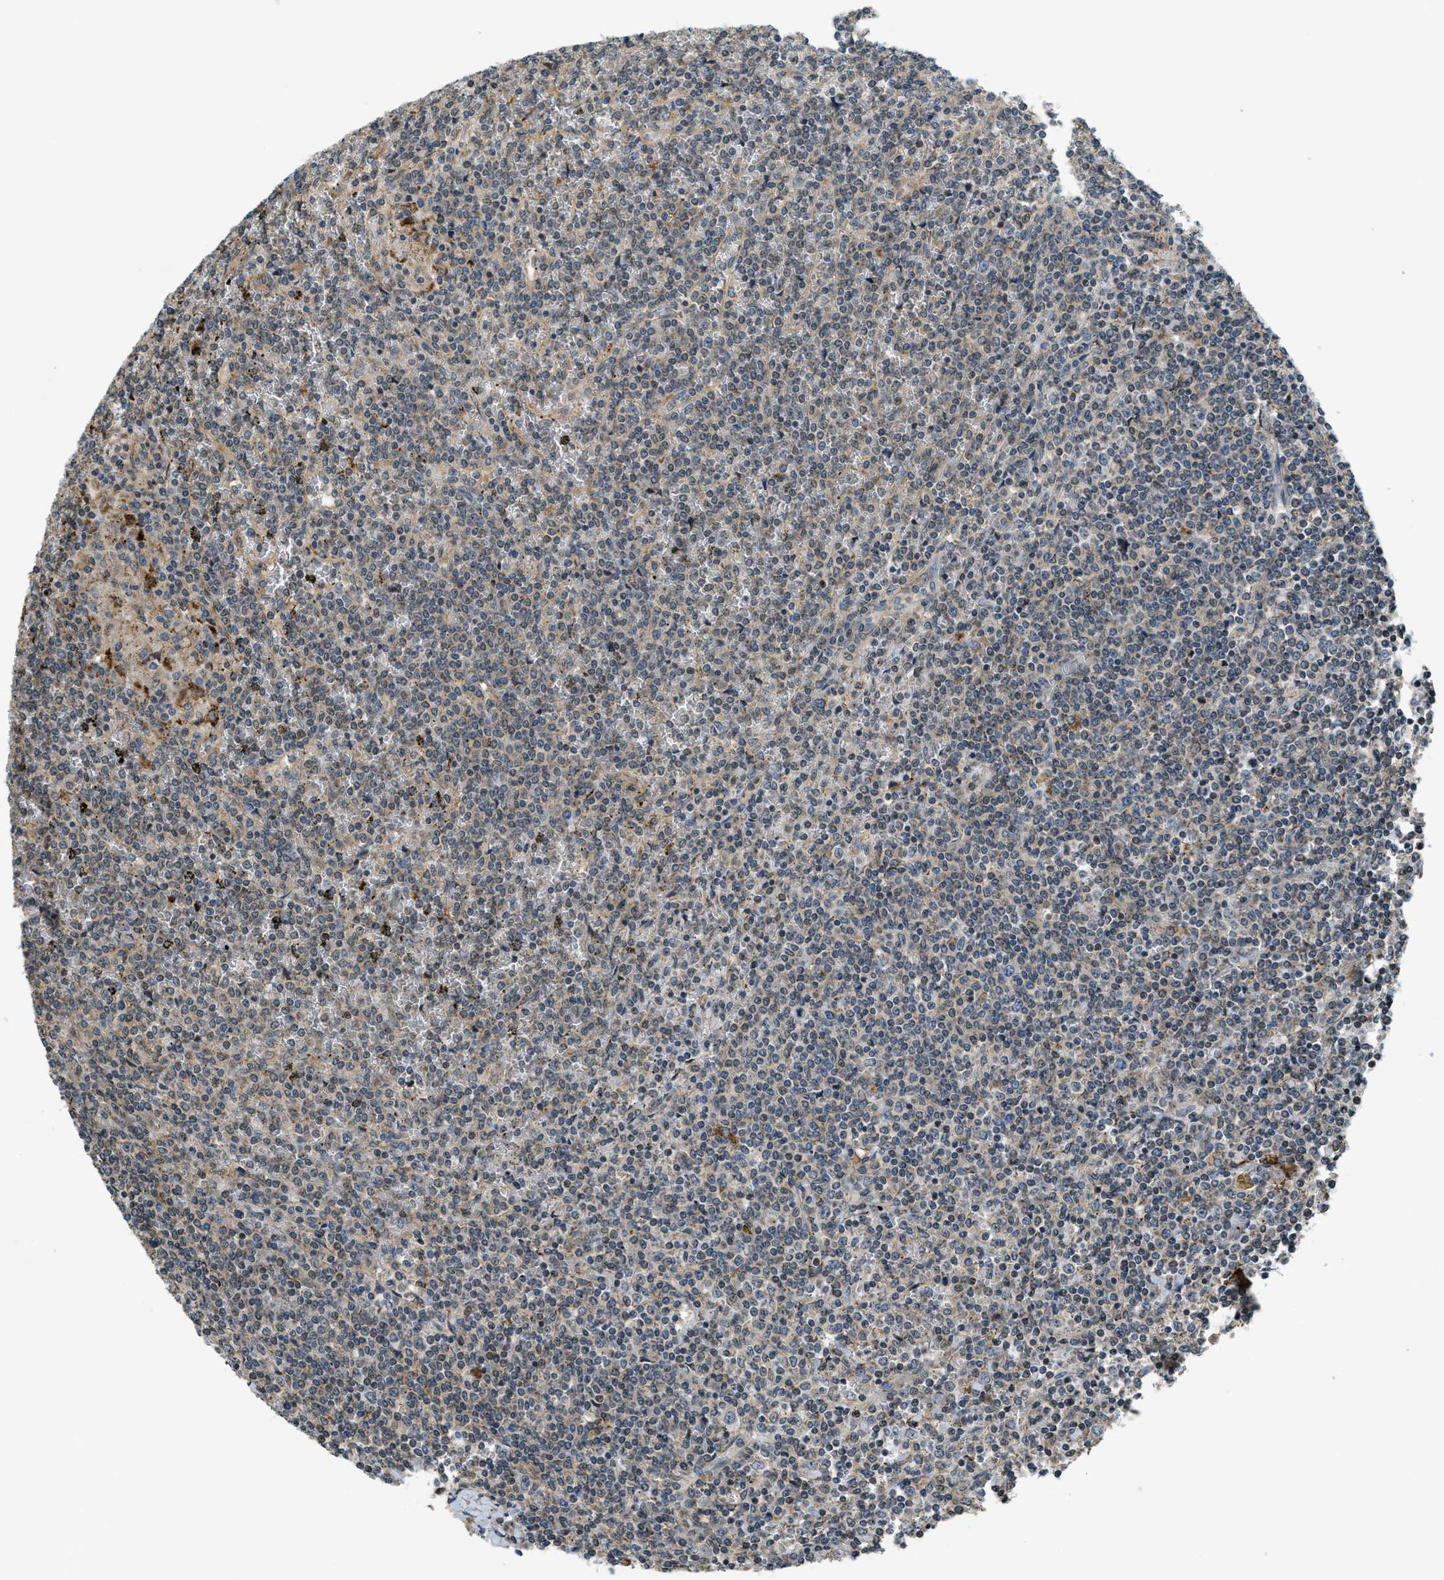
{"staining": {"intensity": "weak", "quantity": "<25%", "location": "cytoplasmic/membranous"}, "tissue": "lymphoma", "cell_type": "Tumor cells", "image_type": "cancer", "snomed": [{"axis": "morphology", "description": "Malignant lymphoma, non-Hodgkin's type, Low grade"}, {"axis": "topography", "description": "Spleen"}], "caption": "A histopathology image of human low-grade malignant lymphoma, non-Hodgkin's type is negative for staining in tumor cells. (Stains: DAB immunohistochemistry (IHC) with hematoxylin counter stain, Microscopy: brightfield microscopy at high magnification).", "gene": "CDKN2C", "patient": {"sex": "female", "age": 19}}